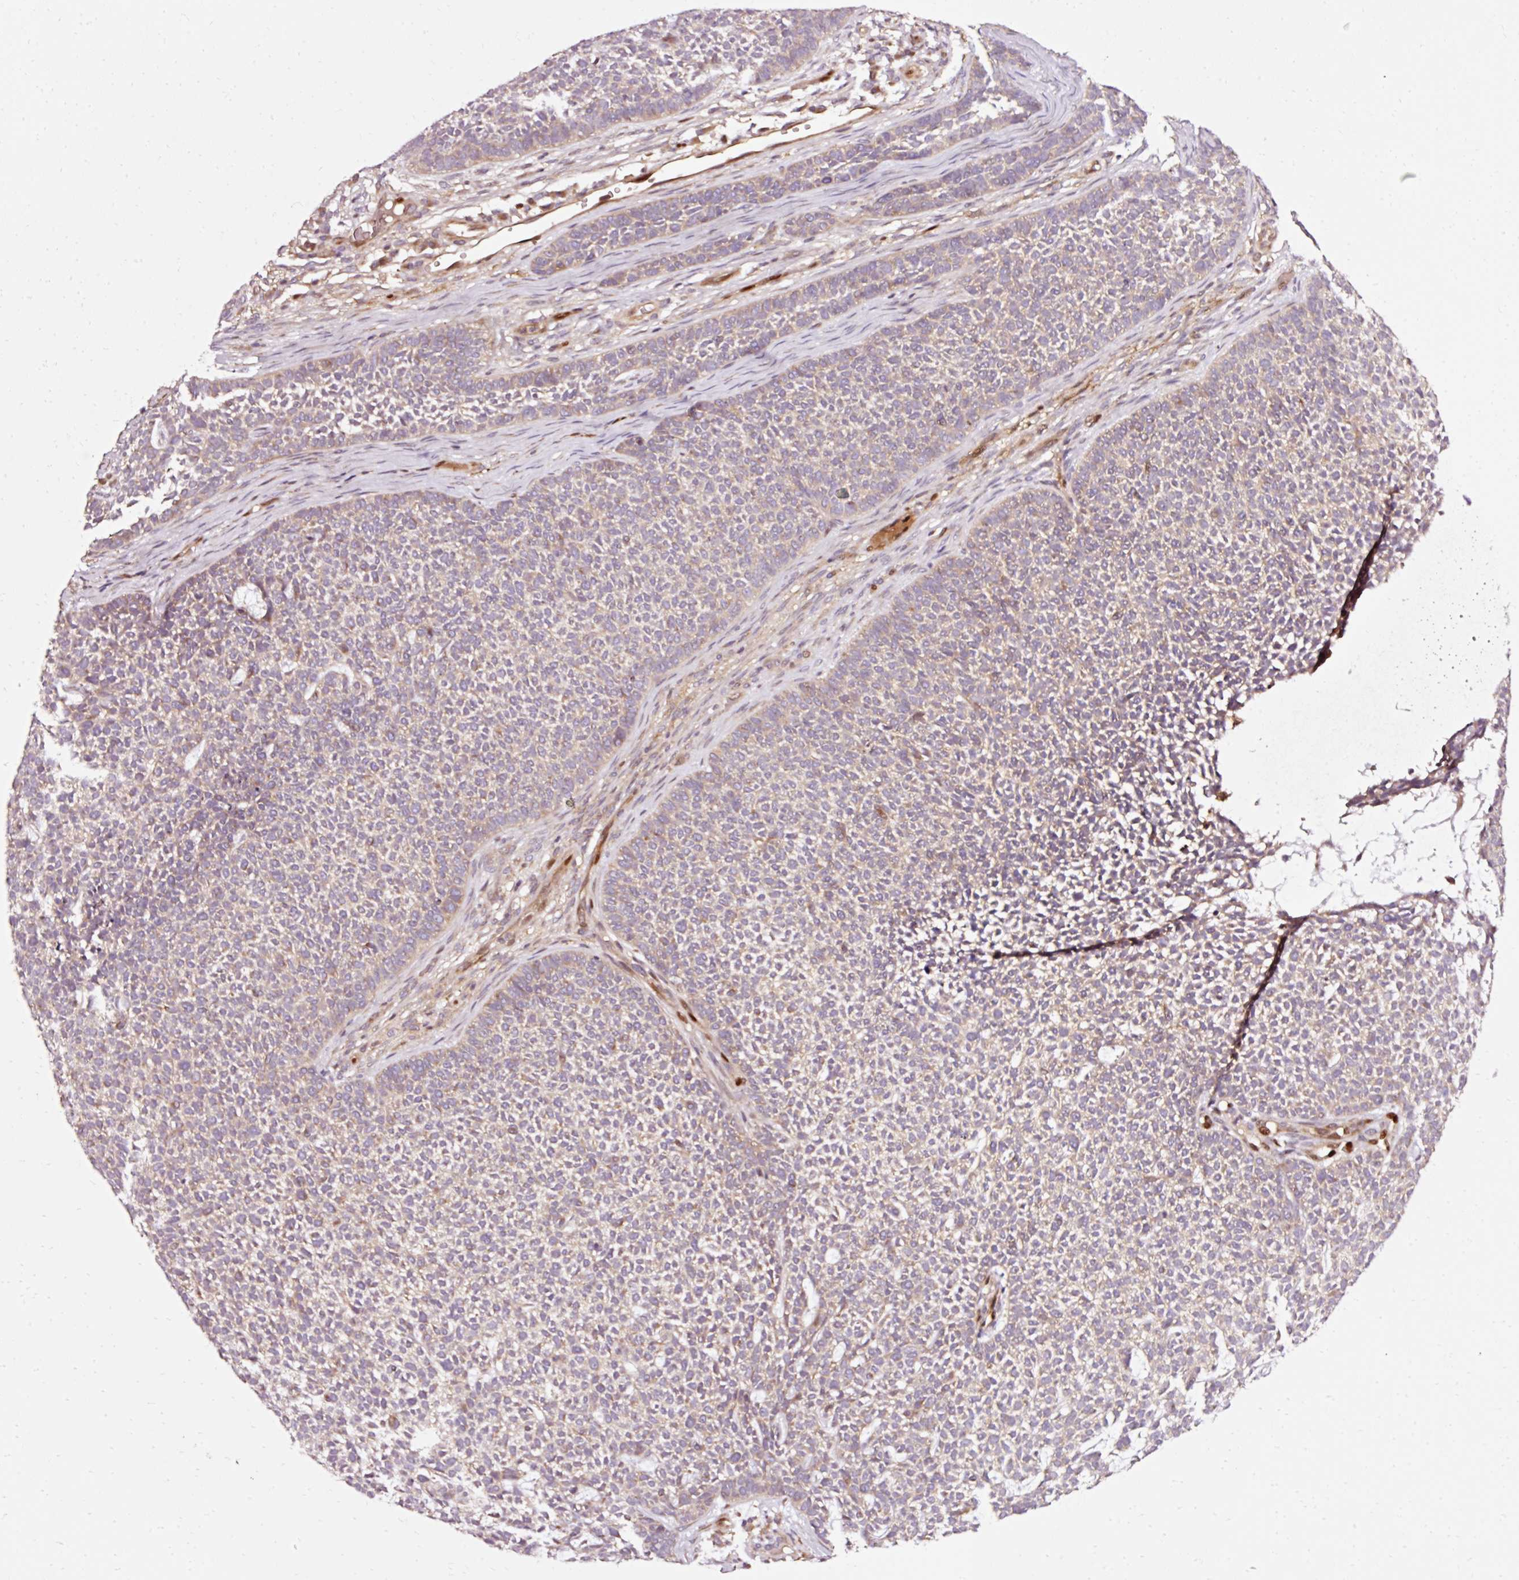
{"staining": {"intensity": "negative", "quantity": "none", "location": "none"}, "tissue": "skin cancer", "cell_type": "Tumor cells", "image_type": "cancer", "snomed": [{"axis": "morphology", "description": "Basal cell carcinoma"}, {"axis": "topography", "description": "Skin"}], "caption": "An immunohistochemistry (IHC) histopathology image of skin cancer (basal cell carcinoma) is shown. There is no staining in tumor cells of skin cancer (basal cell carcinoma).", "gene": "NAPA", "patient": {"sex": "female", "age": 84}}